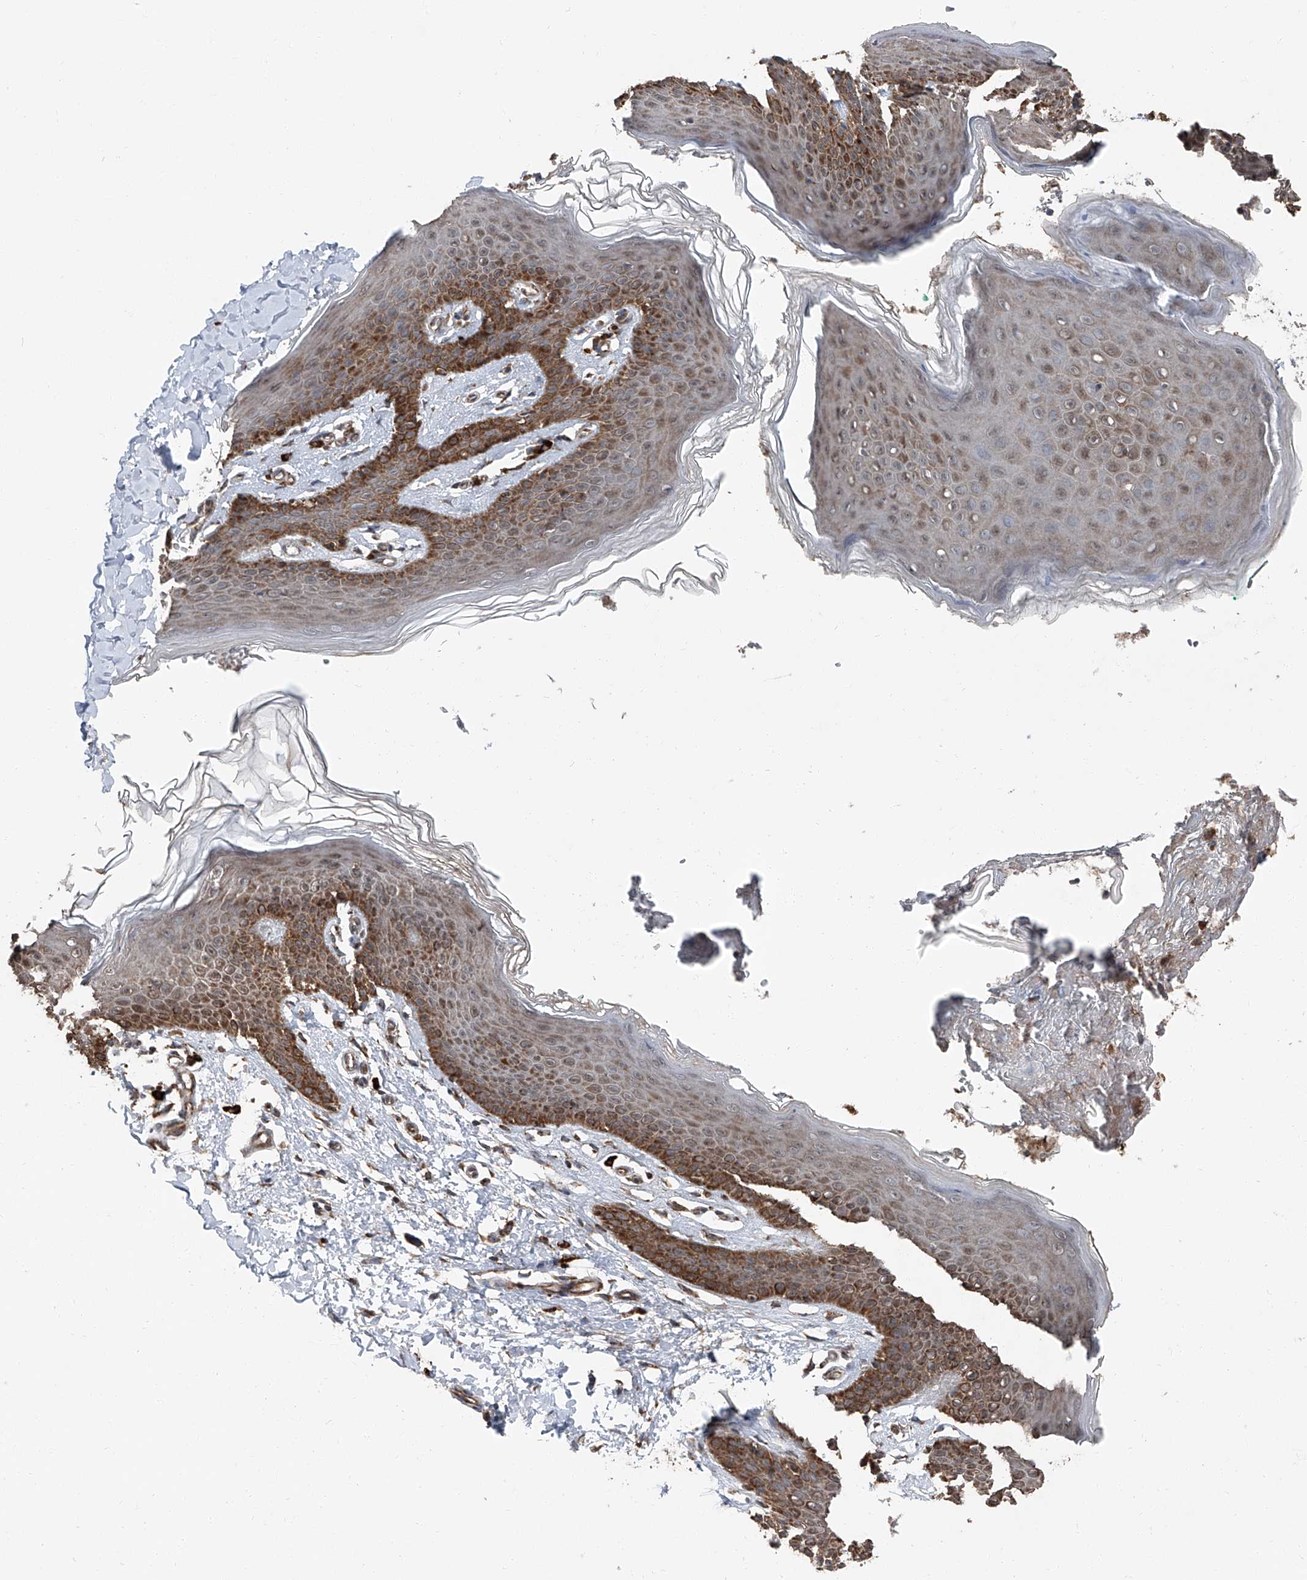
{"staining": {"intensity": "strong", "quantity": ">75%", "location": "cytoplasmic/membranous"}, "tissue": "skin", "cell_type": "Epidermal cells", "image_type": "normal", "snomed": [{"axis": "morphology", "description": "Normal tissue, NOS"}, {"axis": "topography", "description": "Vulva"}], "caption": "Immunohistochemical staining of benign skin displays strong cytoplasmic/membranous protein expression in about >75% of epidermal cells.", "gene": "LIMK1", "patient": {"sex": "female", "age": 66}}